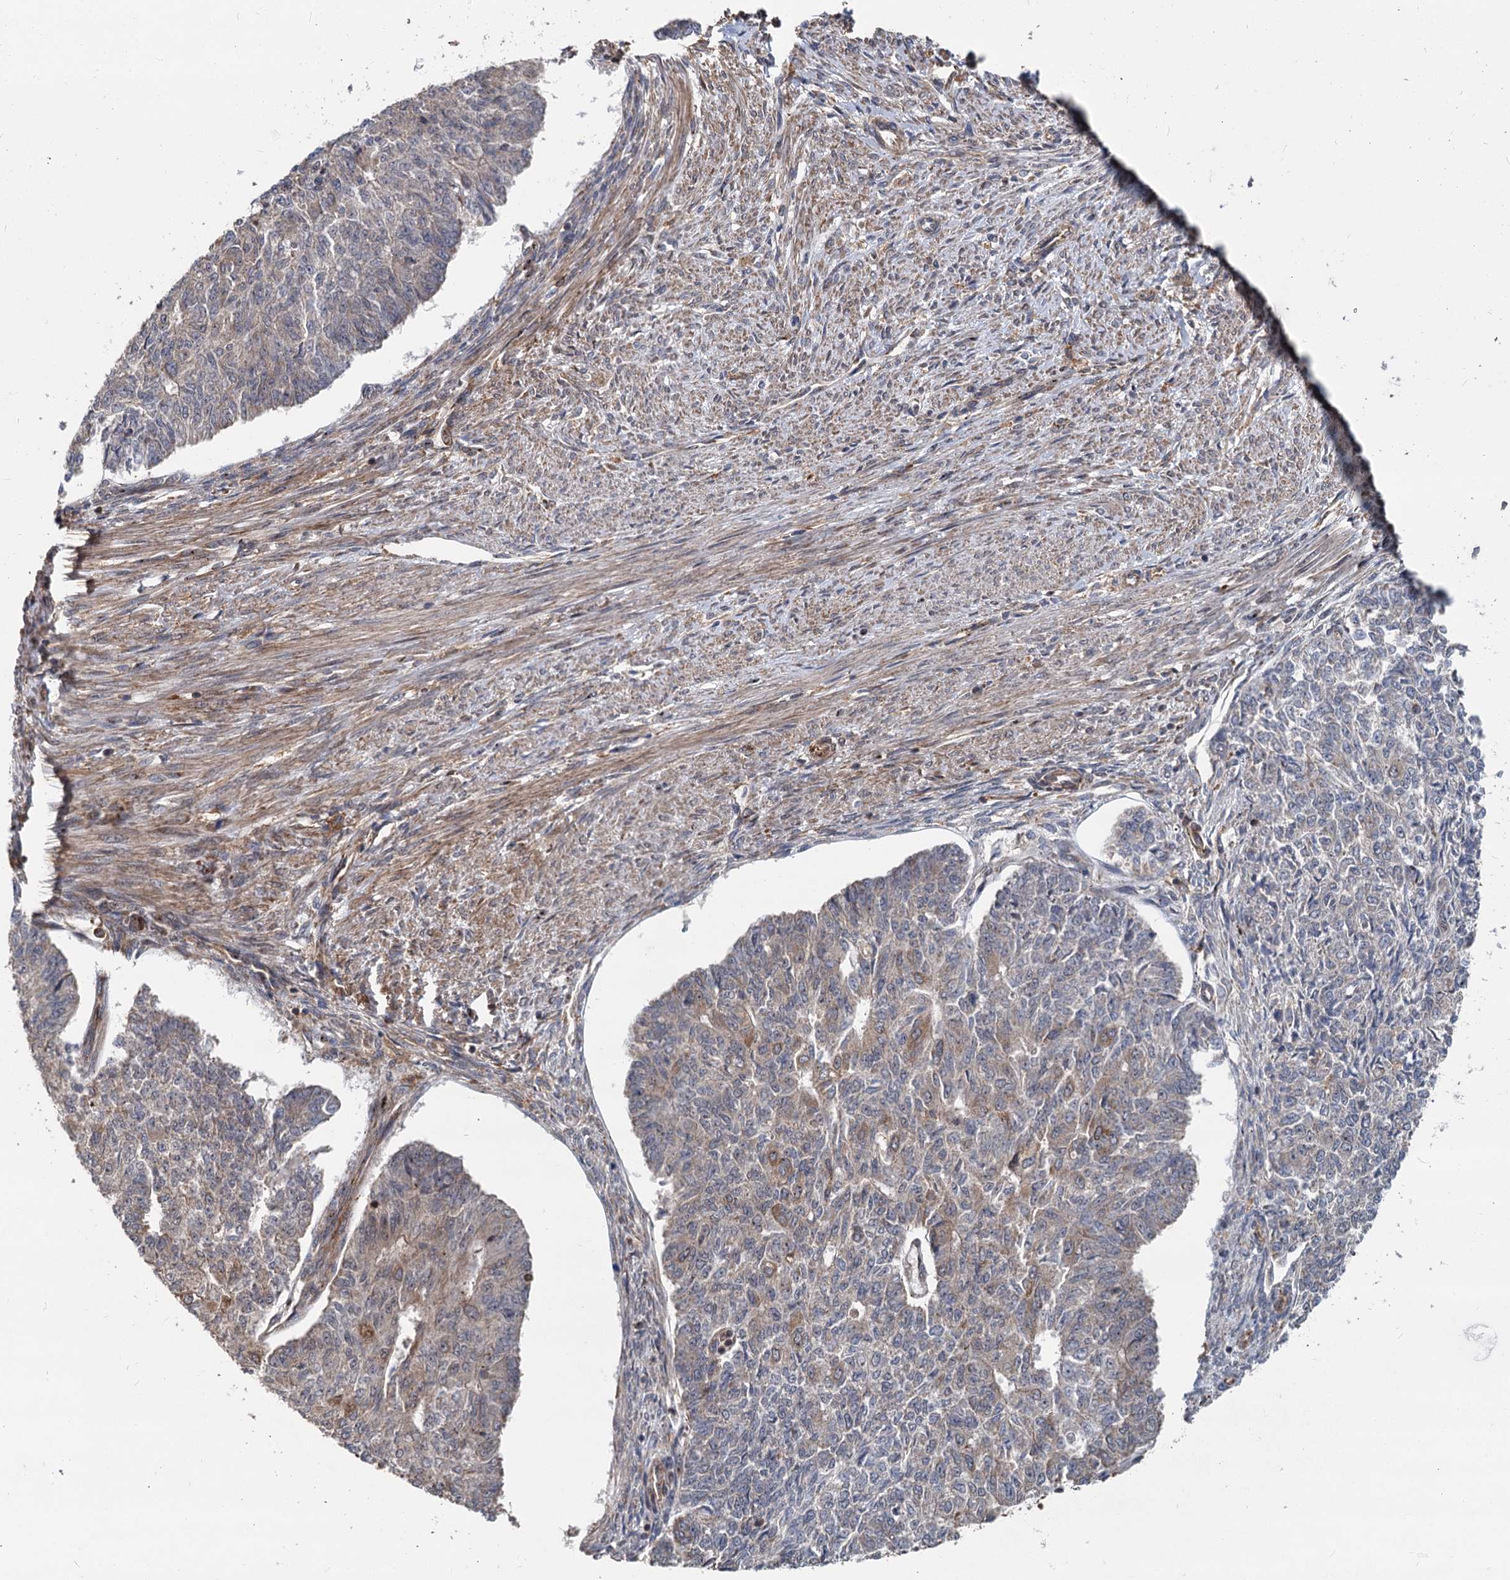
{"staining": {"intensity": "weak", "quantity": "<25%", "location": "cytoplasmic/membranous"}, "tissue": "endometrial cancer", "cell_type": "Tumor cells", "image_type": "cancer", "snomed": [{"axis": "morphology", "description": "Adenocarcinoma, NOS"}, {"axis": "topography", "description": "Endometrium"}], "caption": "This micrograph is of endometrial cancer (adenocarcinoma) stained with immunohistochemistry (IHC) to label a protein in brown with the nuclei are counter-stained blue. There is no expression in tumor cells.", "gene": "STIM1", "patient": {"sex": "female", "age": 32}}